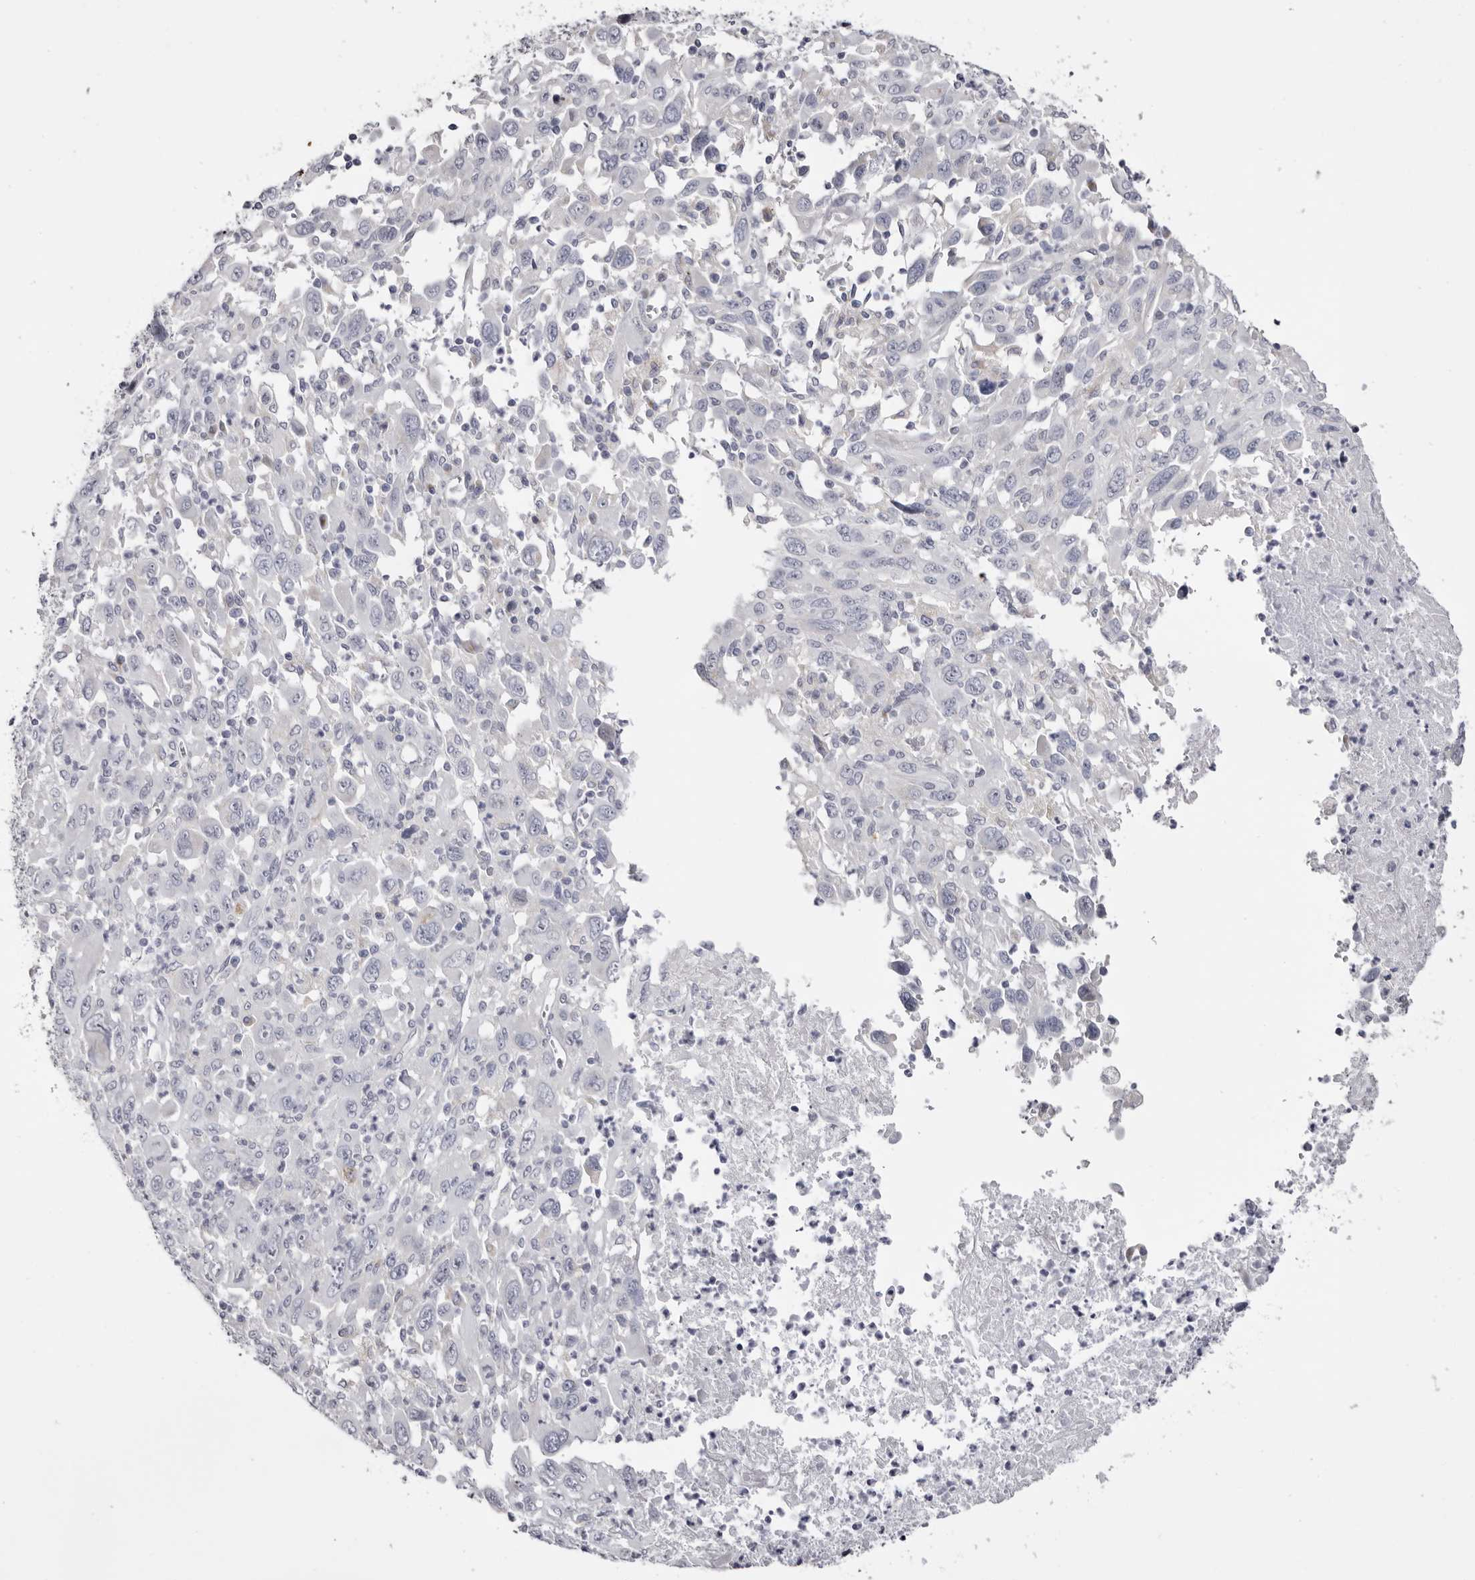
{"staining": {"intensity": "negative", "quantity": "none", "location": "none"}, "tissue": "melanoma", "cell_type": "Tumor cells", "image_type": "cancer", "snomed": [{"axis": "morphology", "description": "Malignant melanoma, Metastatic site"}, {"axis": "topography", "description": "Skin"}], "caption": "Tumor cells are negative for brown protein staining in malignant melanoma (metastatic site).", "gene": "CASQ1", "patient": {"sex": "female", "age": 56}}